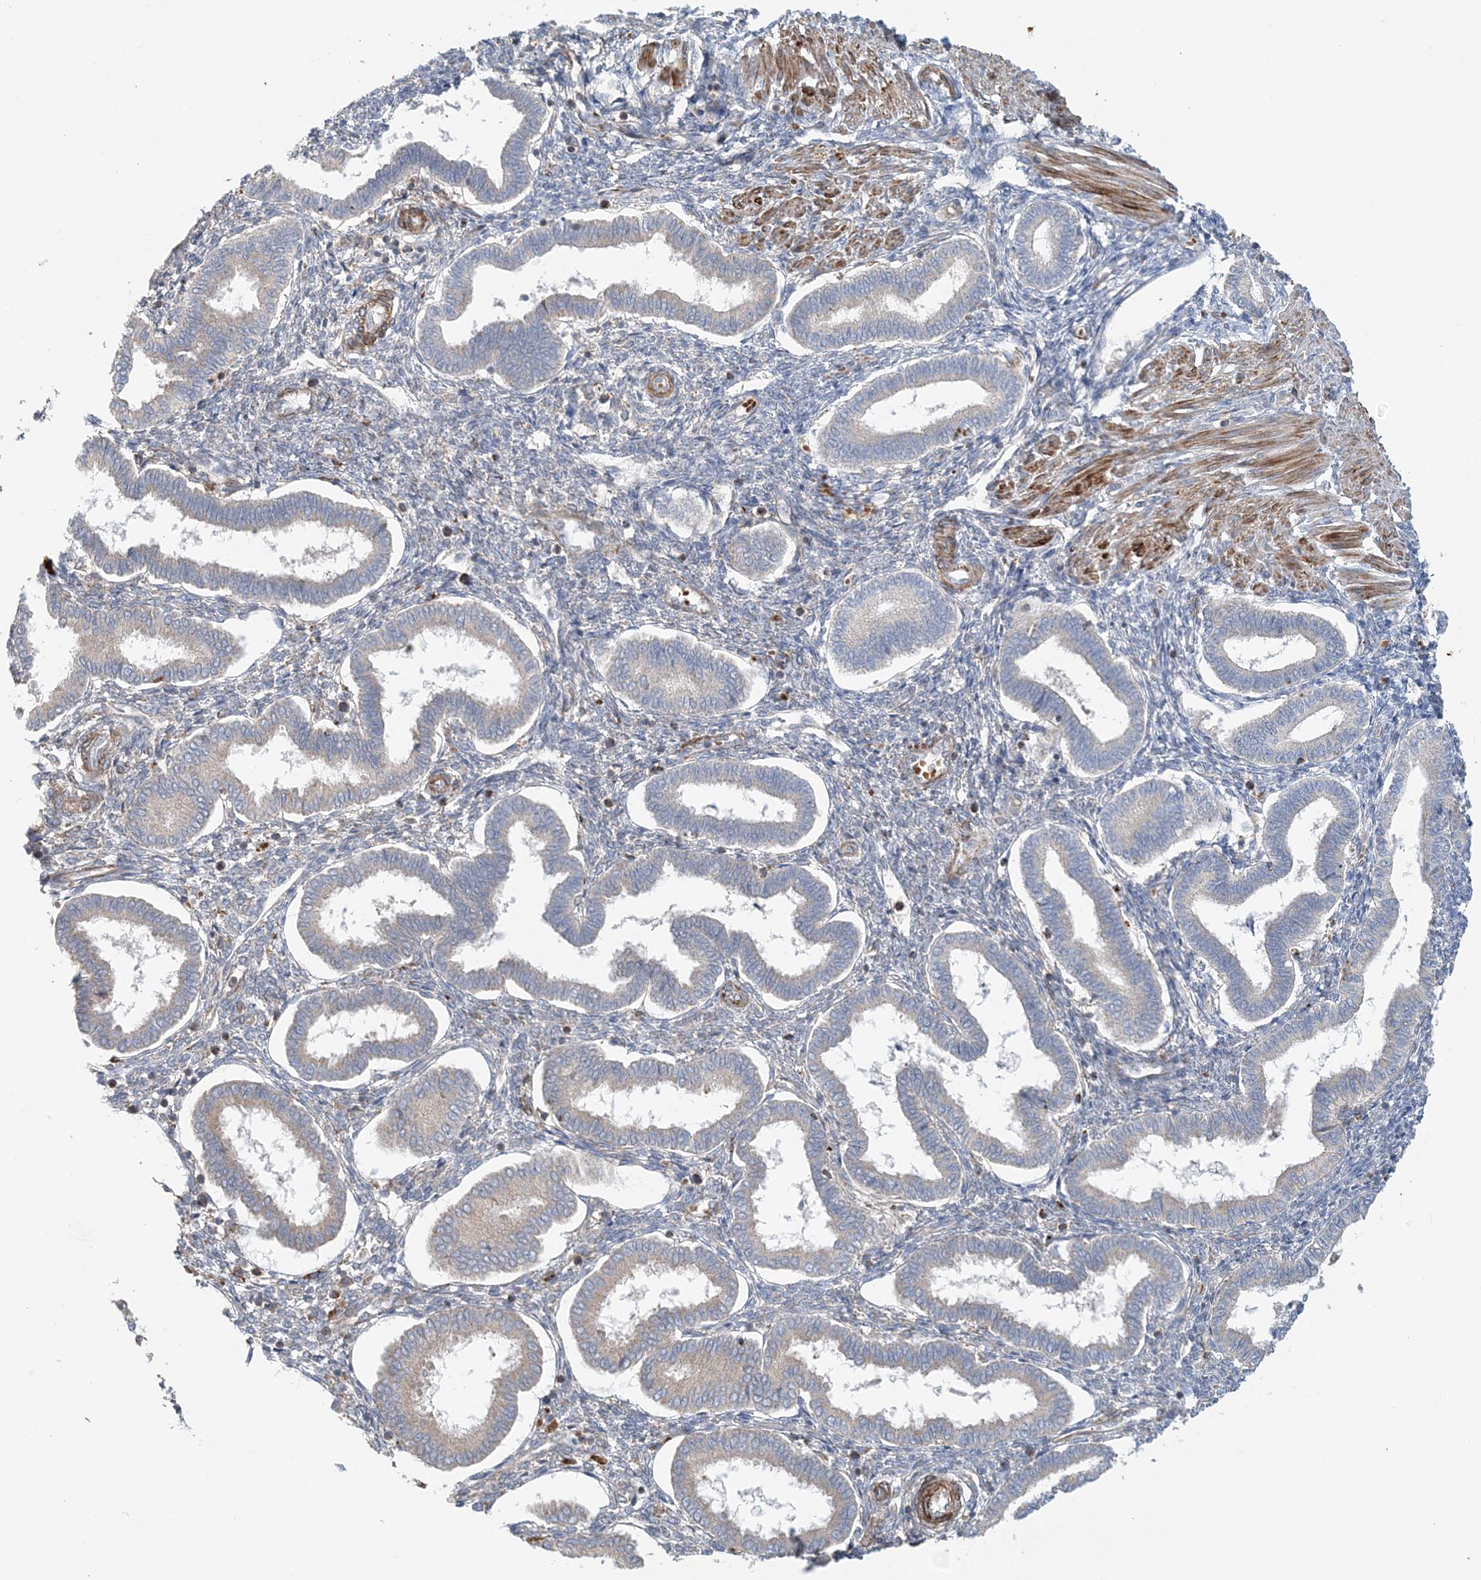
{"staining": {"intensity": "weak", "quantity": "<25%", "location": "cytoplasmic/membranous"}, "tissue": "endometrium", "cell_type": "Cells in endometrial stroma", "image_type": "normal", "snomed": [{"axis": "morphology", "description": "Normal tissue, NOS"}, {"axis": "topography", "description": "Endometrium"}], "caption": "Endometrium was stained to show a protein in brown. There is no significant staining in cells in endometrial stroma. (Stains: DAB (3,3'-diaminobenzidine) immunohistochemistry (IHC) with hematoxylin counter stain, Microscopy: brightfield microscopy at high magnification).", "gene": "TTI1", "patient": {"sex": "female", "age": 24}}